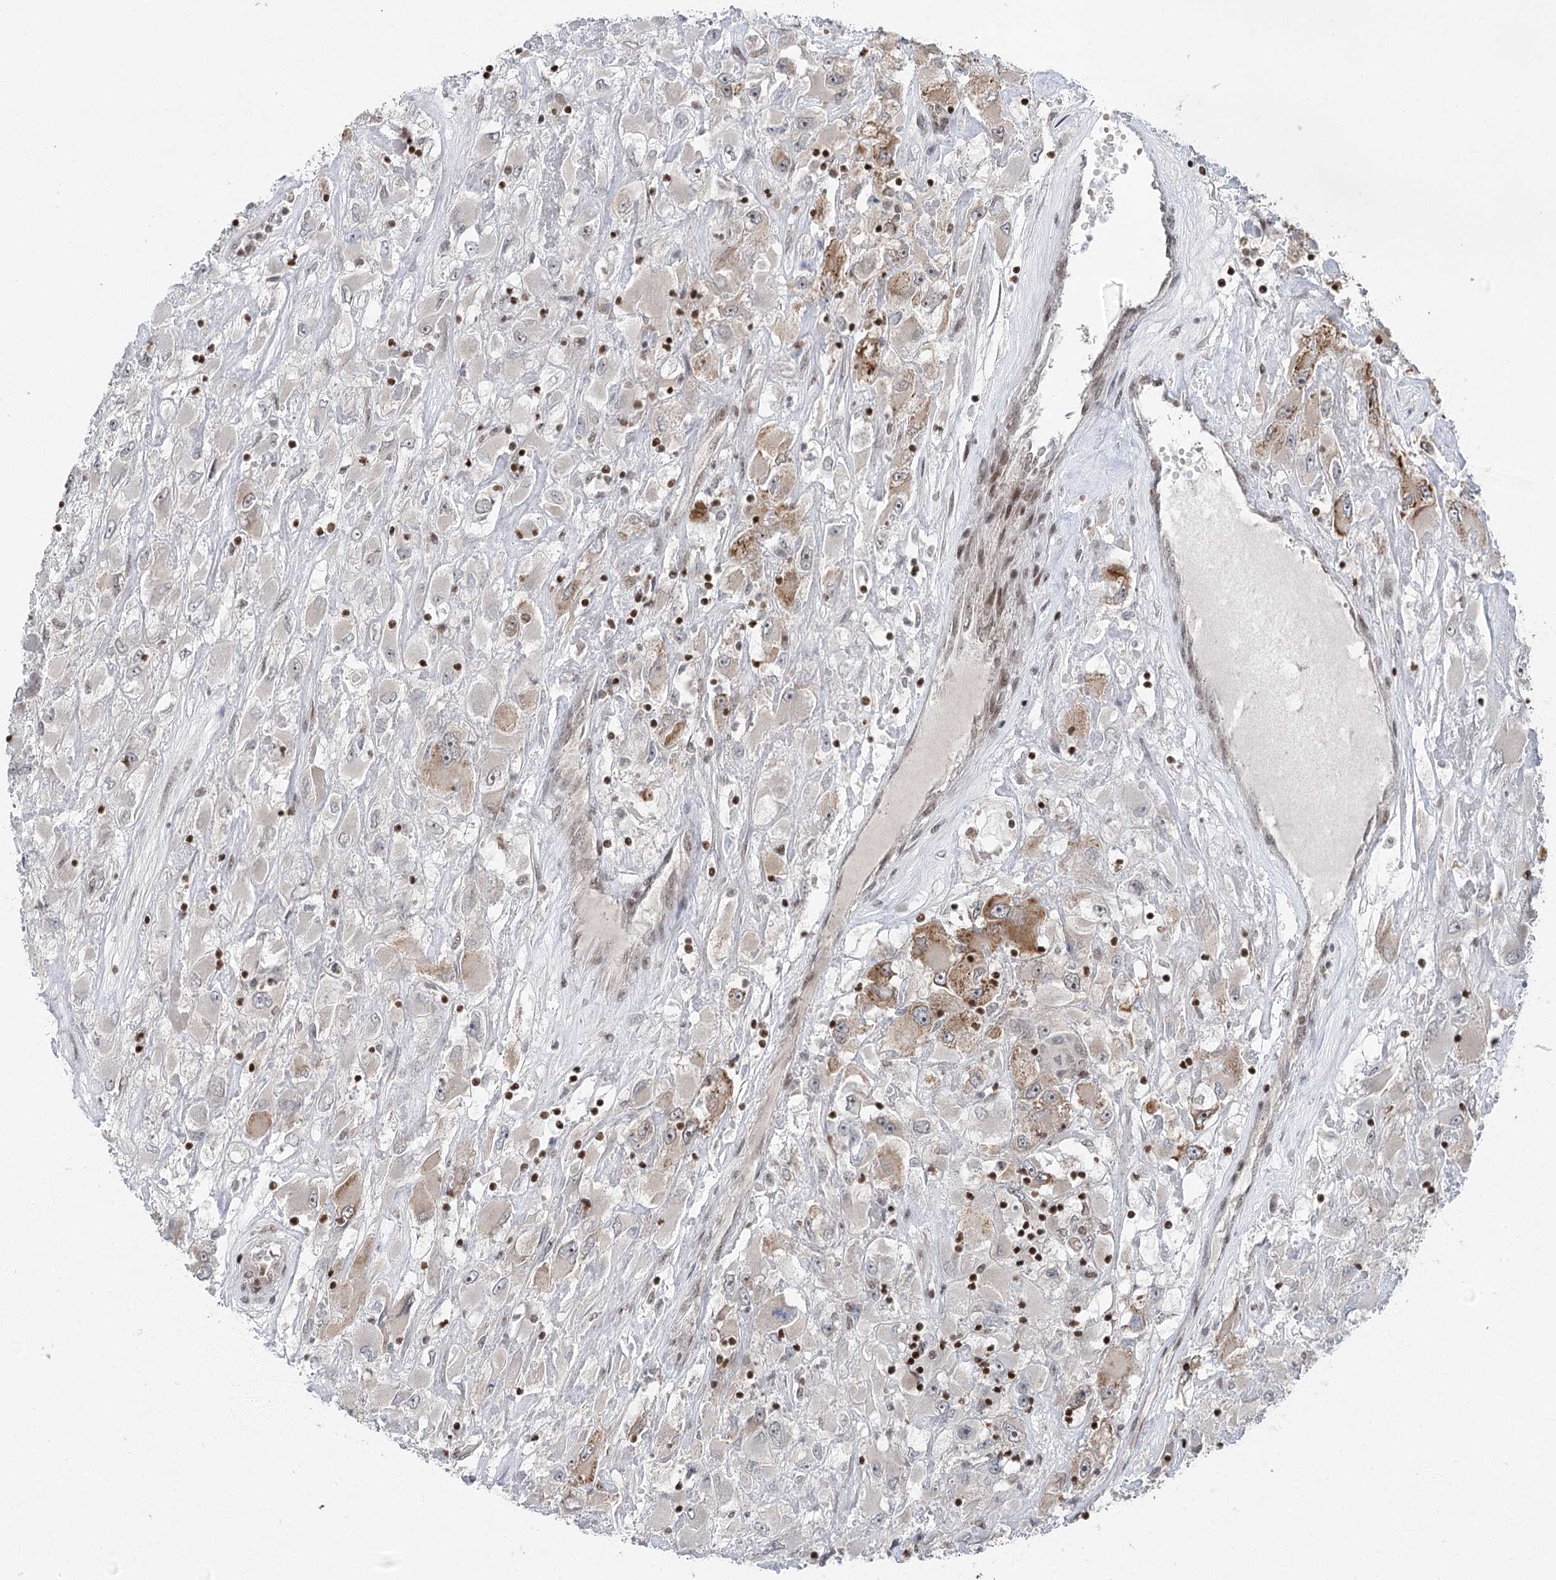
{"staining": {"intensity": "moderate", "quantity": "<25%", "location": "cytoplasmic/membranous"}, "tissue": "renal cancer", "cell_type": "Tumor cells", "image_type": "cancer", "snomed": [{"axis": "morphology", "description": "Adenocarcinoma, NOS"}, {"axis": "topography", "description": "Kidney"}], "caption": "Immunohistochemistry micrograph of neoplastic tissue: human renal cancer stained using immunohistochemistry shows low levels of moderate protein expression localized specifically in the cytoplasmic/membranous of tumor cells, appearing as a cytoplasmic/membranous brown color.", "gene": "CGGBP1", "patient": {"sex": "female", "age": 52}}